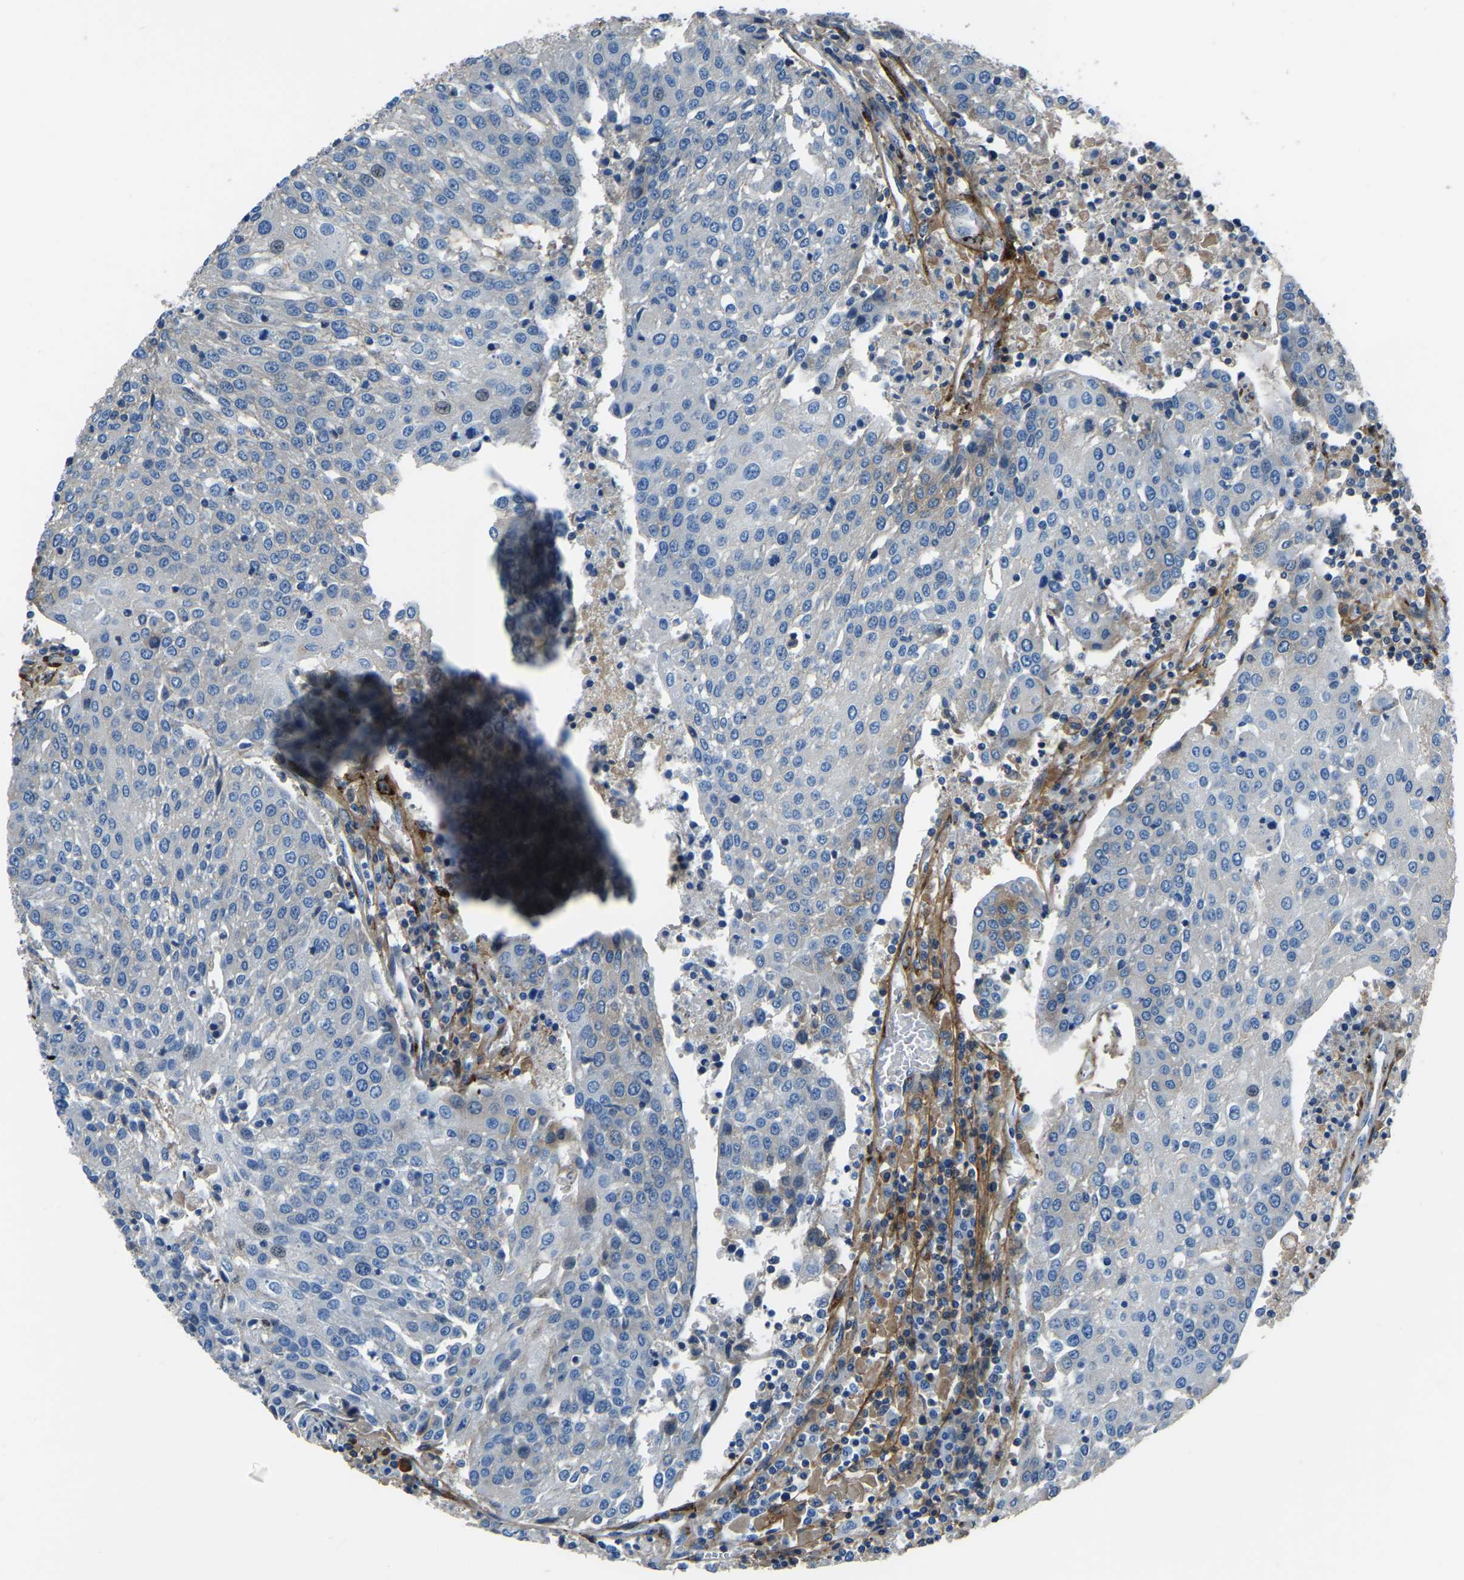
{"staining": {"intensity": "negative", "quantity": "none", "location": "none"}, "tissue": "urothelial cancer", "cell_type": "Tumor cells", "image_type": "cancer", "snomed": [{"axis": "morphology", "description": "Urothelial carcinoma, High grade"}, {"axis": "topography", "description": "Urinary bladder"}], "caption": "This is an immunohistochemistry image of urothelial carcinoma (high-grade). There is no expression in tumor cells.", "gene": "COL3A1", "patient": {"sex": "female", "age": 85}}